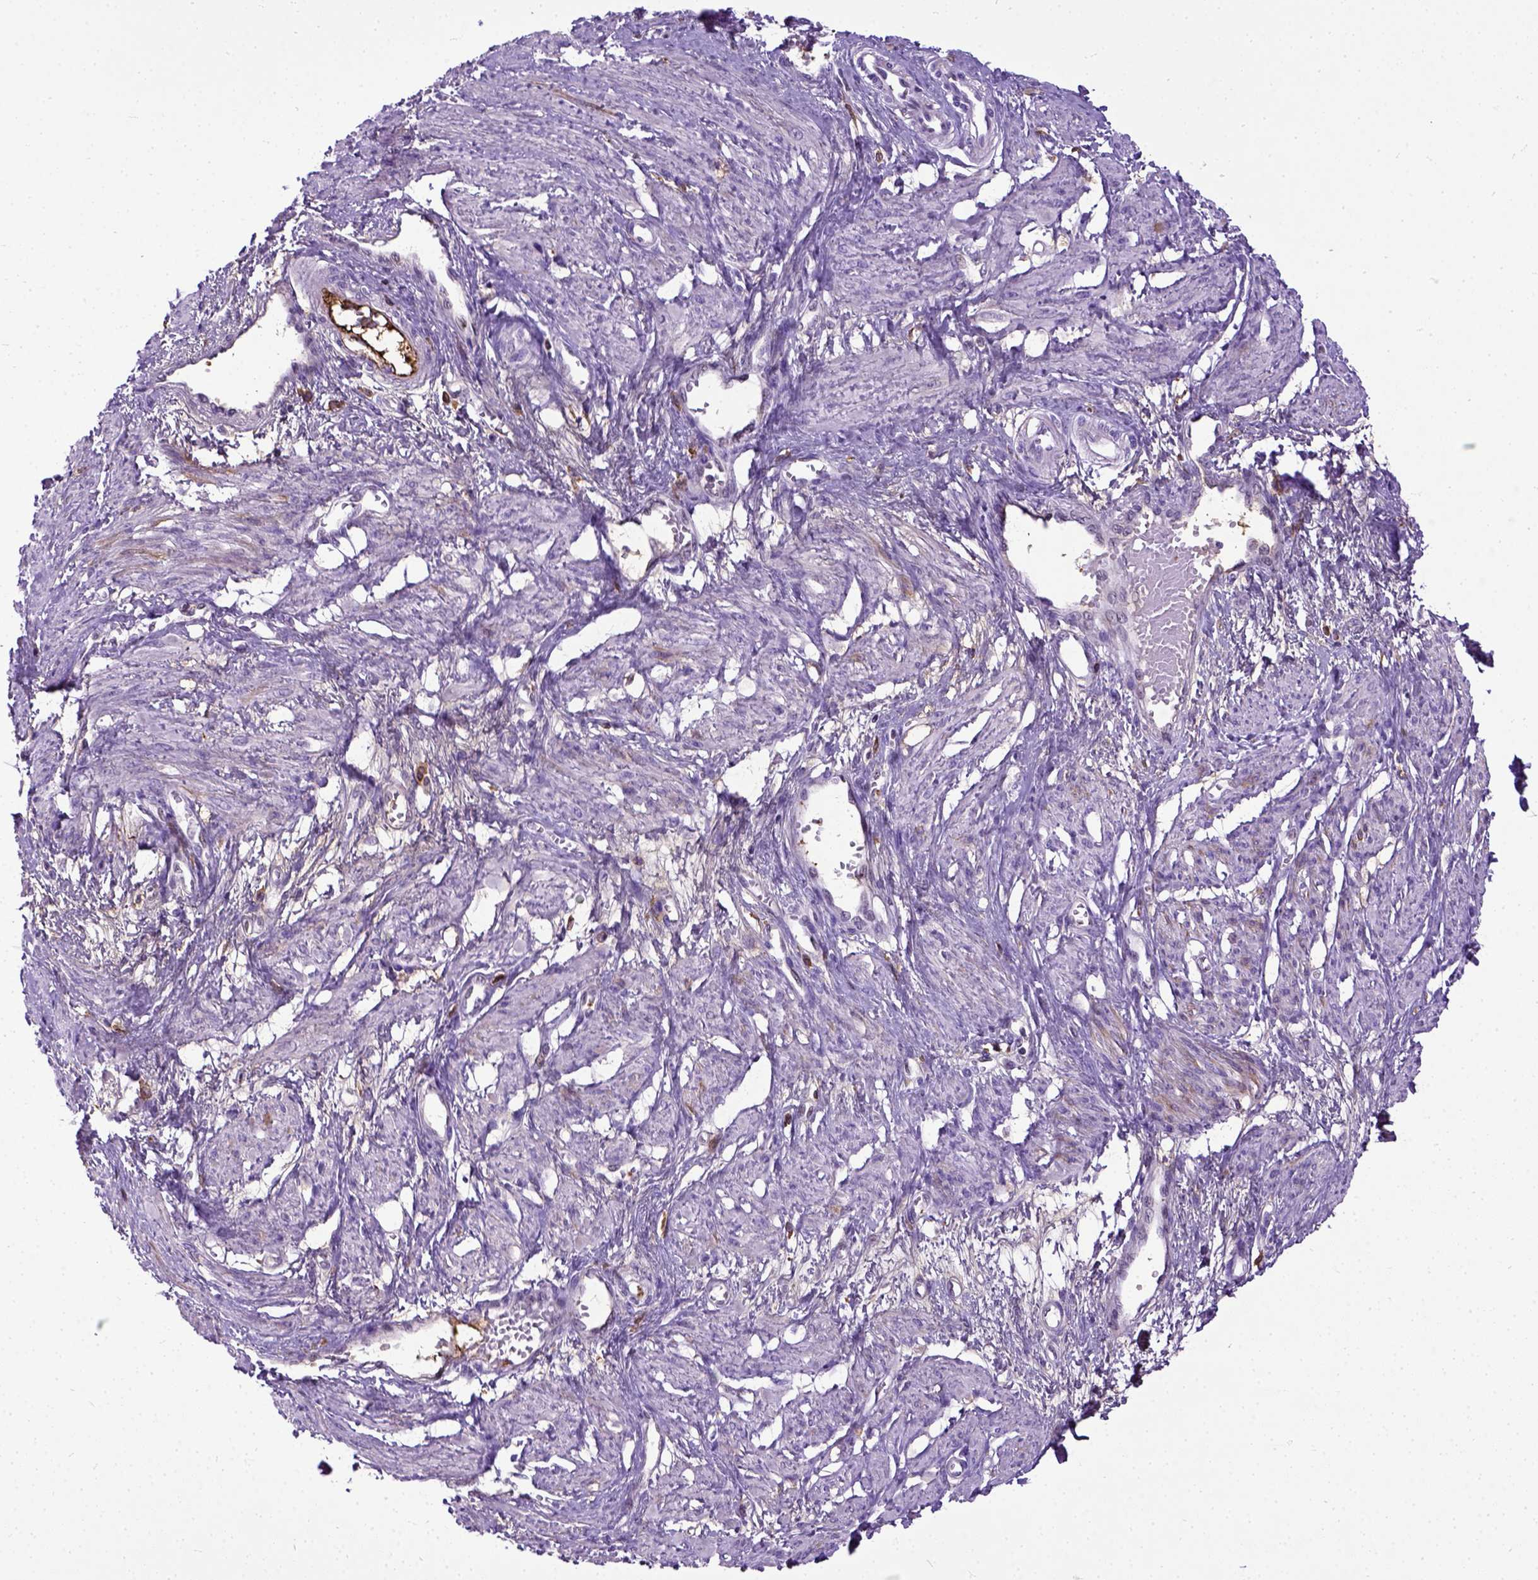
{"staining": {"intensity": "negative", "quantity": "none", "location": "none"}, "tissue": "smooth muscle", "cell_type": "Smooth muscle cells", "image_type": "normal", "snomed": [{"axis": "morphology", "description": "Normal tissue, NOS"}, {"axis": "topography", "description": "Smooth muscle"}, {"axis": "topography", "description": "Uterus"}], "caption": "There is no significant expression in smooth muscle cells of smooth muscle. Nuclei are stained in blue.", "gene": "ADAMTS8", "patient": {"sex": "female", "age": 39}}